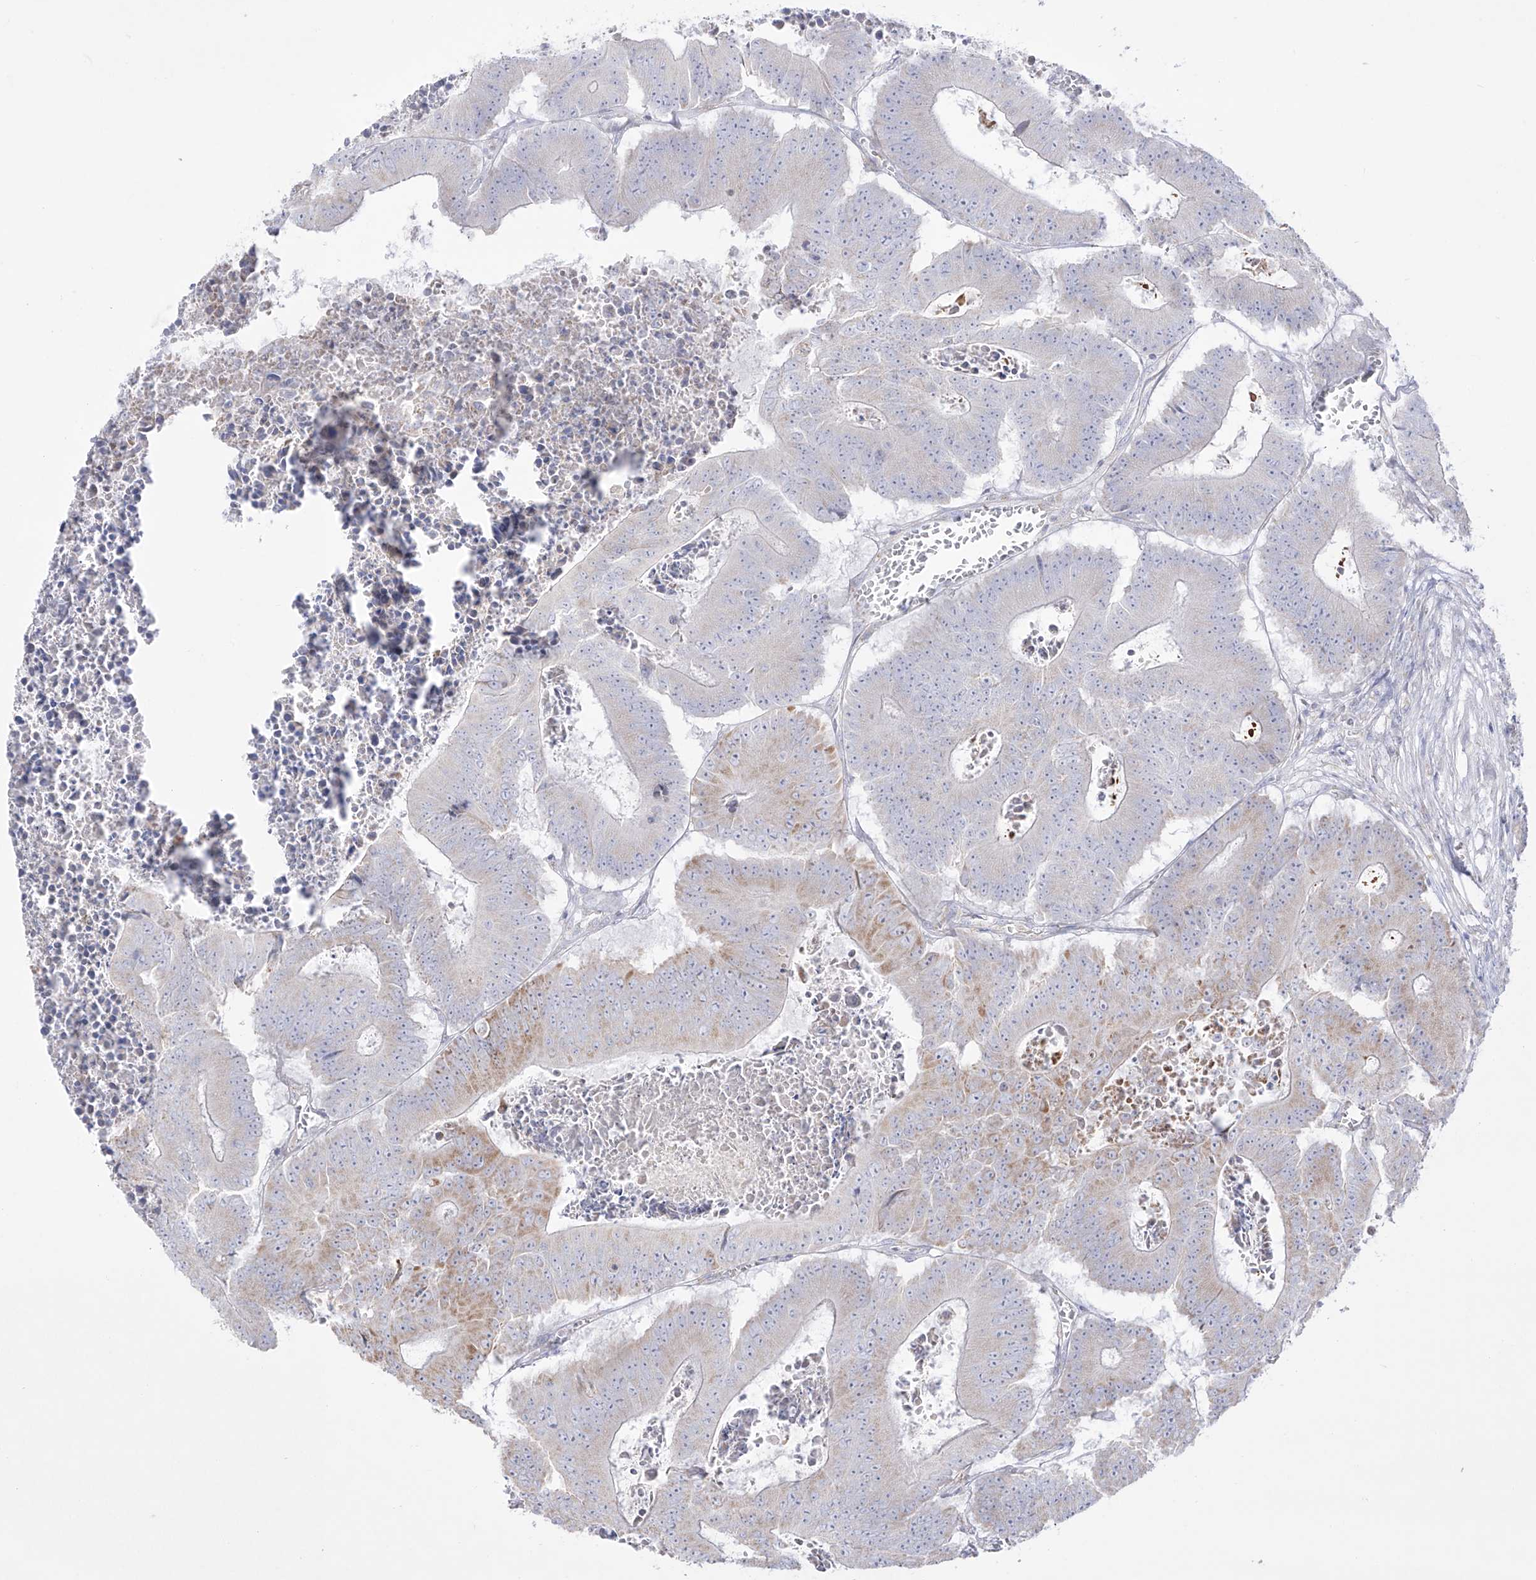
{"staining": {"intensity": "weak", "quantity": "<25%", "location": "cytoplasmic/membranous"}, "tissue": "colorectal cancer", "cell_type": "Tumor cells", "image_type": "cancer", "snomed": [{"axis": "morphology", "description": "Adenocarcinoma, NOS"}, {"axis": "topography", "description": "Colon"}], "caption": "A micrograph of human colorectal cancer (adenocarcinoma) is negative for staining in tumor cells.", "gene": "RCHY1", "patient": {"sex": "male", "age": 87}}